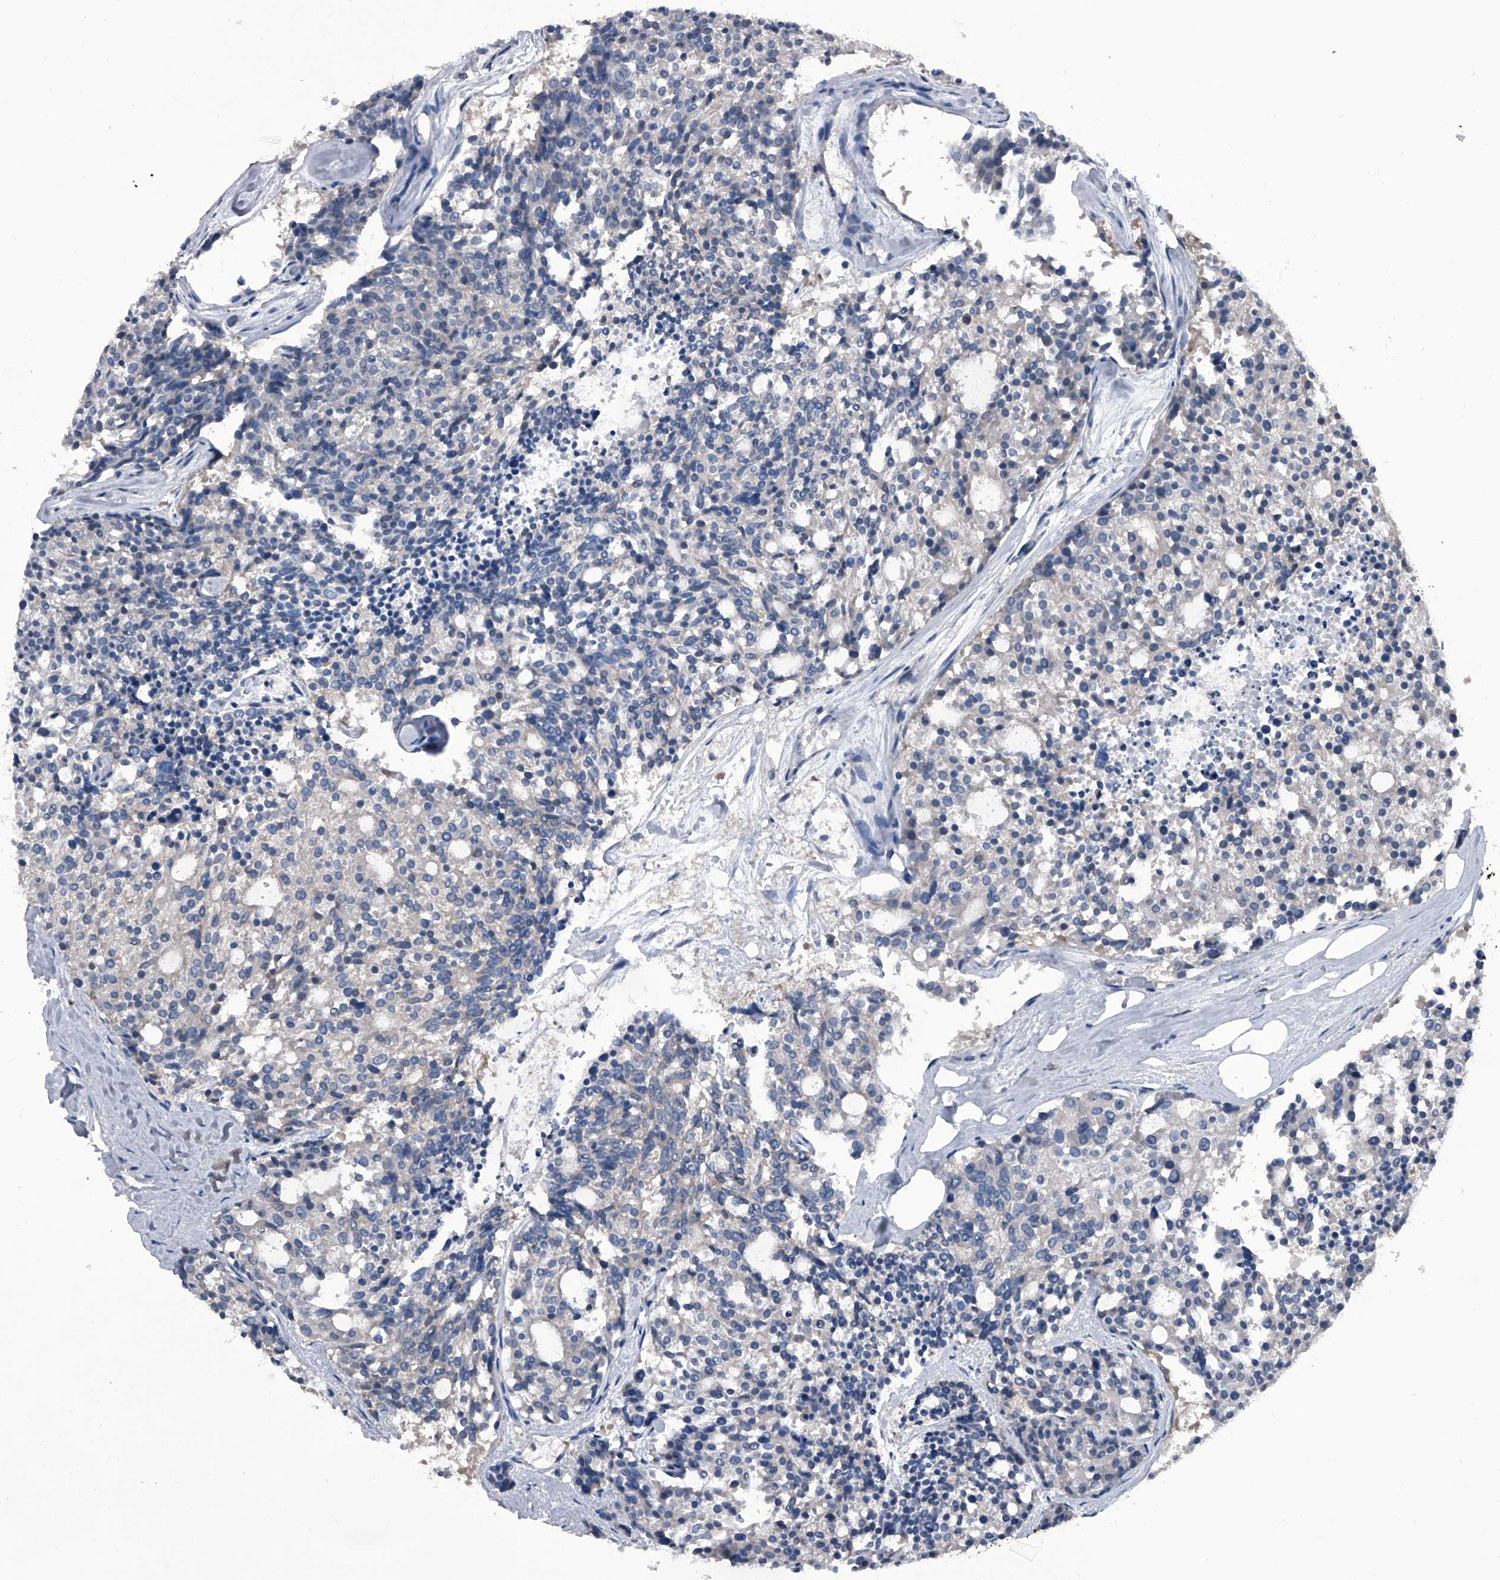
{"staining": {"intensity": "negative", "quantity": "none", "location": "none"}, "tissue": "carcinoid", "cell_type": "Tumor cells", "image_type": "cancer", "snomed": [{"axis": "morphology", "description": "Carcinoid, malignant, NOS"}, {"axis": "topography", "description": "Pancreas"}], "caption": "This micrograph is of carcinoid stained with IHC to label a protein in brown with the nuclei are counter-stained blue. There is no positivity in tumor cells.", "gene": "PIP5K1A", "patient": {"sex": "female", "age": 54}}